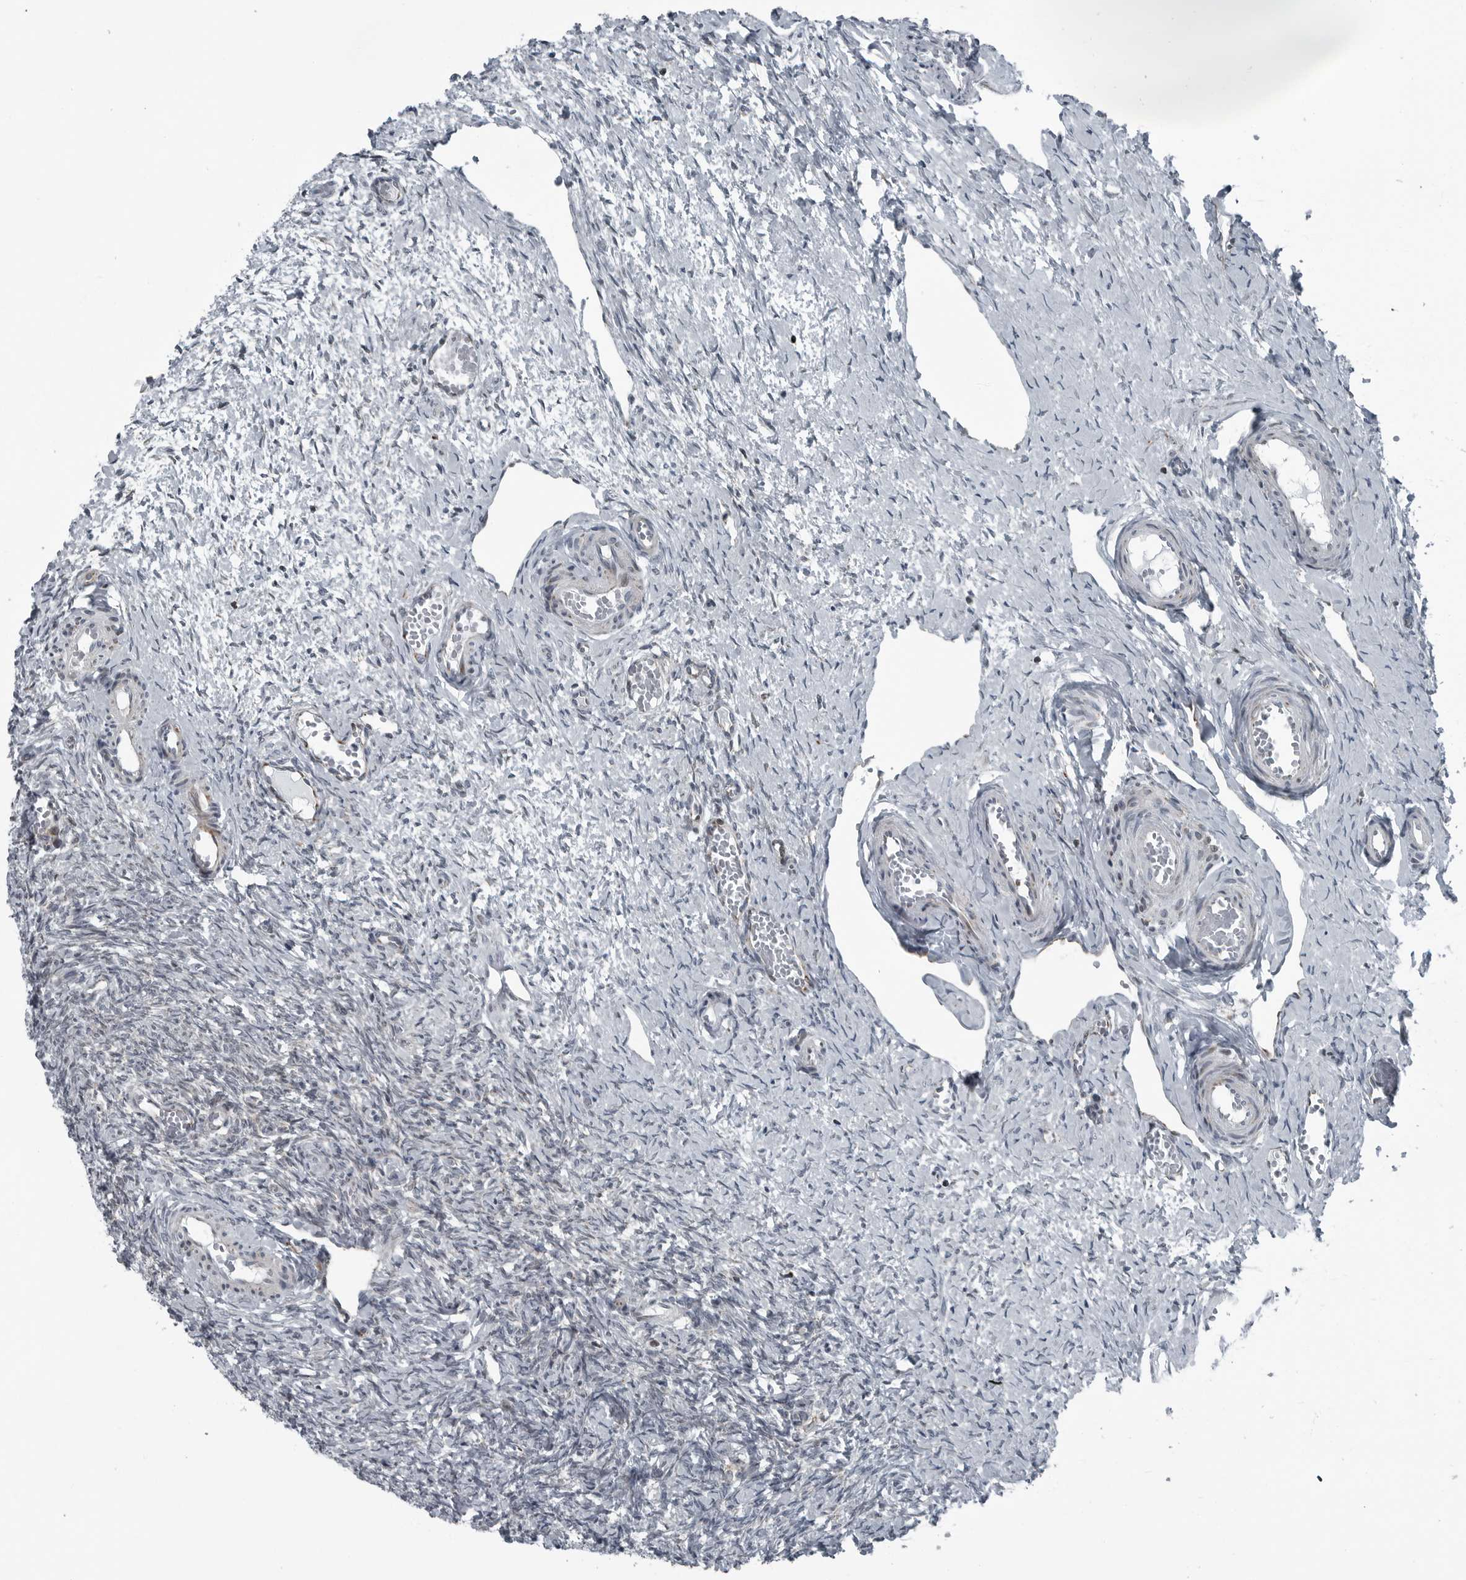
{"staining": {"intensity": "negative", "quantity": "none", "location": "none"}, "tissue": "ovary", "cell_type": "Ovarian stroma cells", "image_type": "normal", "snomed": [{"axis": "morphology", "description": "Adenocarcinoma, NOS"}, {"axis": "topography", "description": "Endometrium"}], "caption": "This is an IHC photomicrograph of normal human ovary. There is no expression in ovarian stroma cells.", "gene": "GAK", "patient": {"sex": "female", "age": 32}}